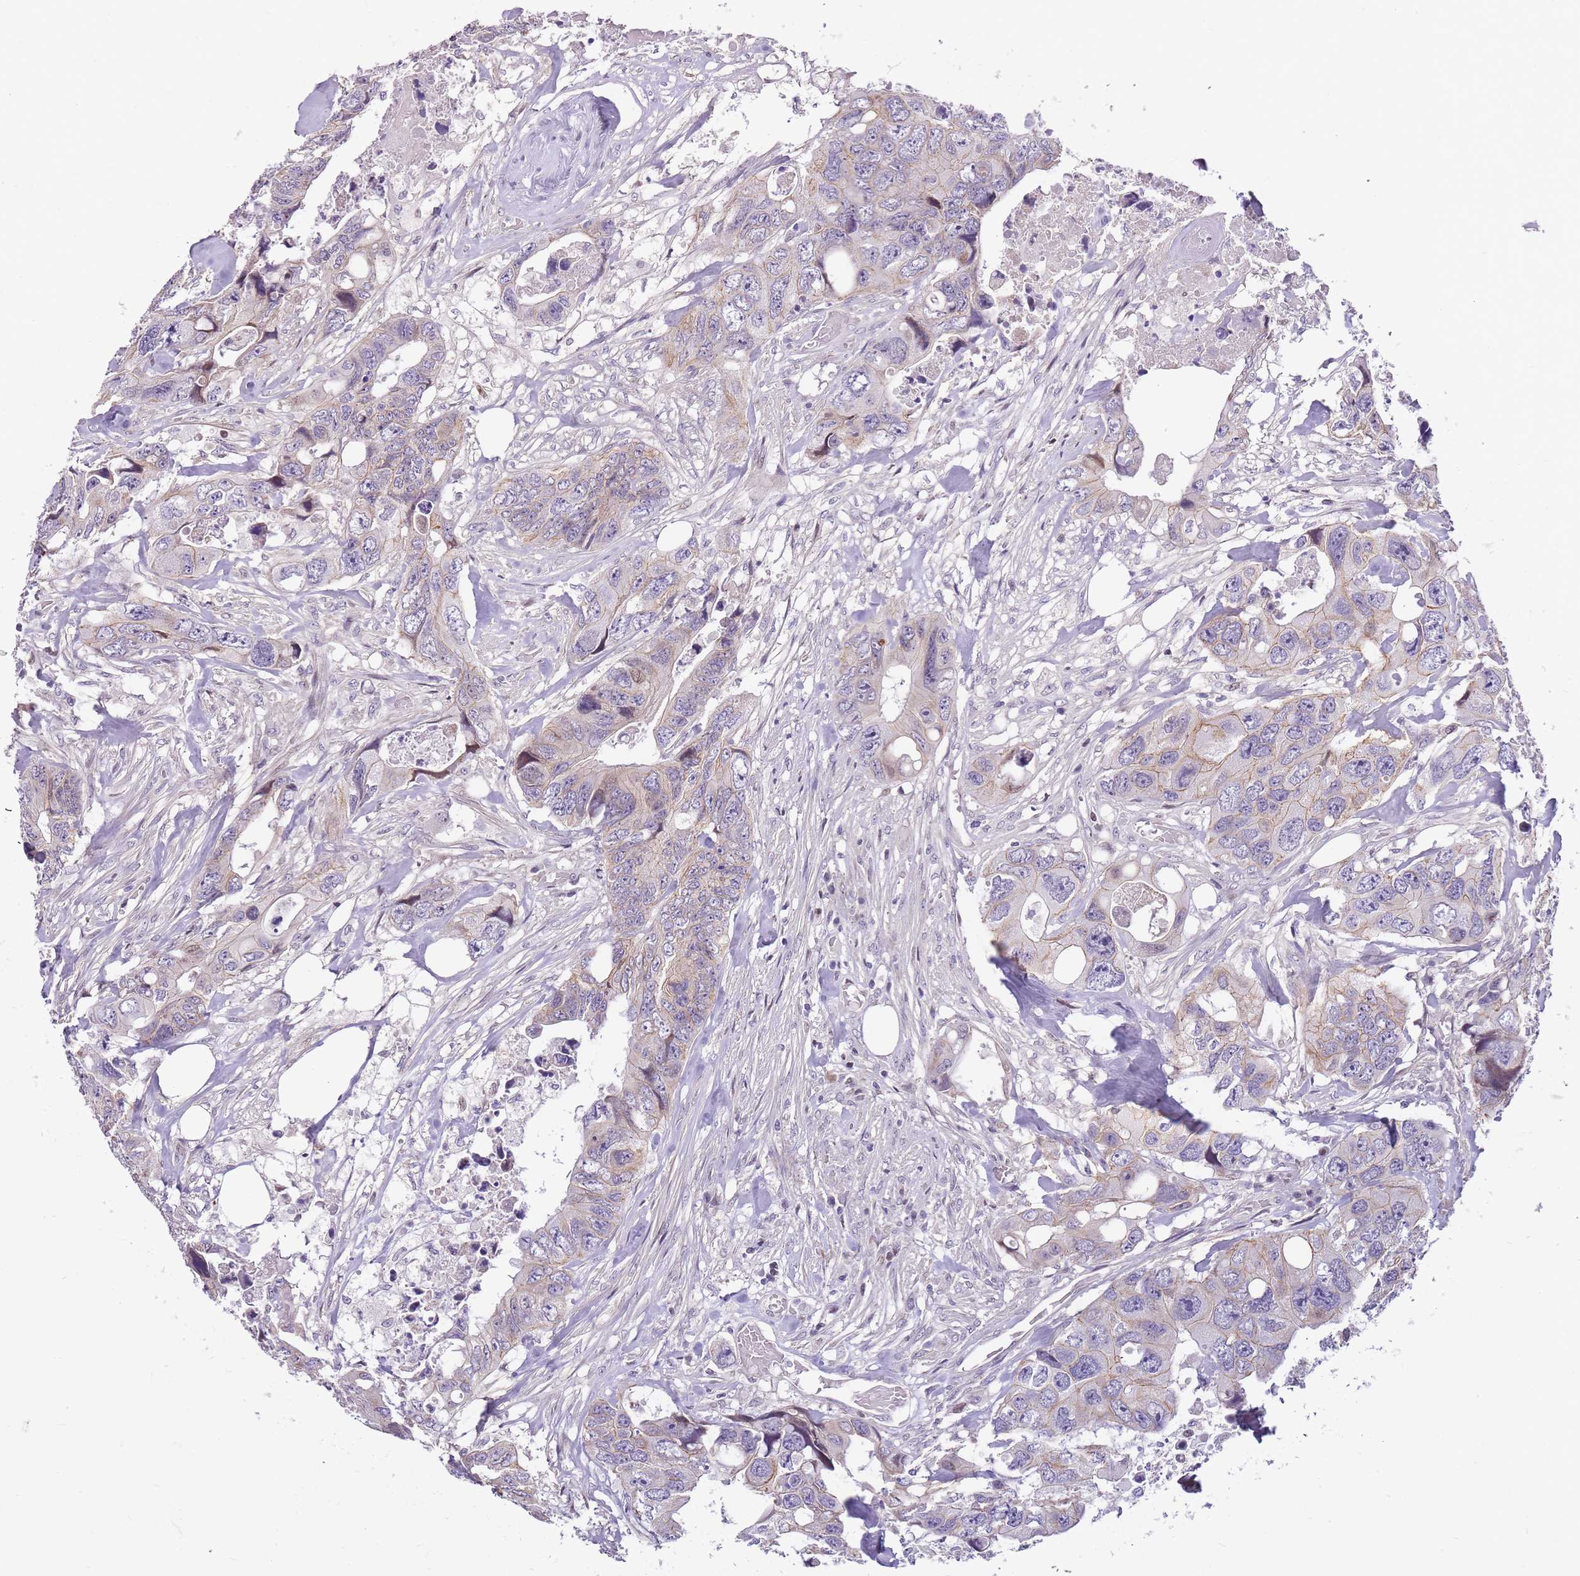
{"staining": {"intensity": "weak", "quantity": "<25%", "location": "cytoplasmic/membranous"}, "tissue": "colorectal cancer", "cell_type": "Tumor cells", "image_type": "cancer", "snomed": [{"axis": "morphology", "description": "Adenocarcinoma, NOS"}, {"axis": "topography", "description": "Rectum"}], "caption": "Protein analysis of colorectal cancer (adenocarcinoma) shows no significant positivity in tumor cells.", "gene": "CLBA1", "patient": {"sex": "male", "age": 57}}